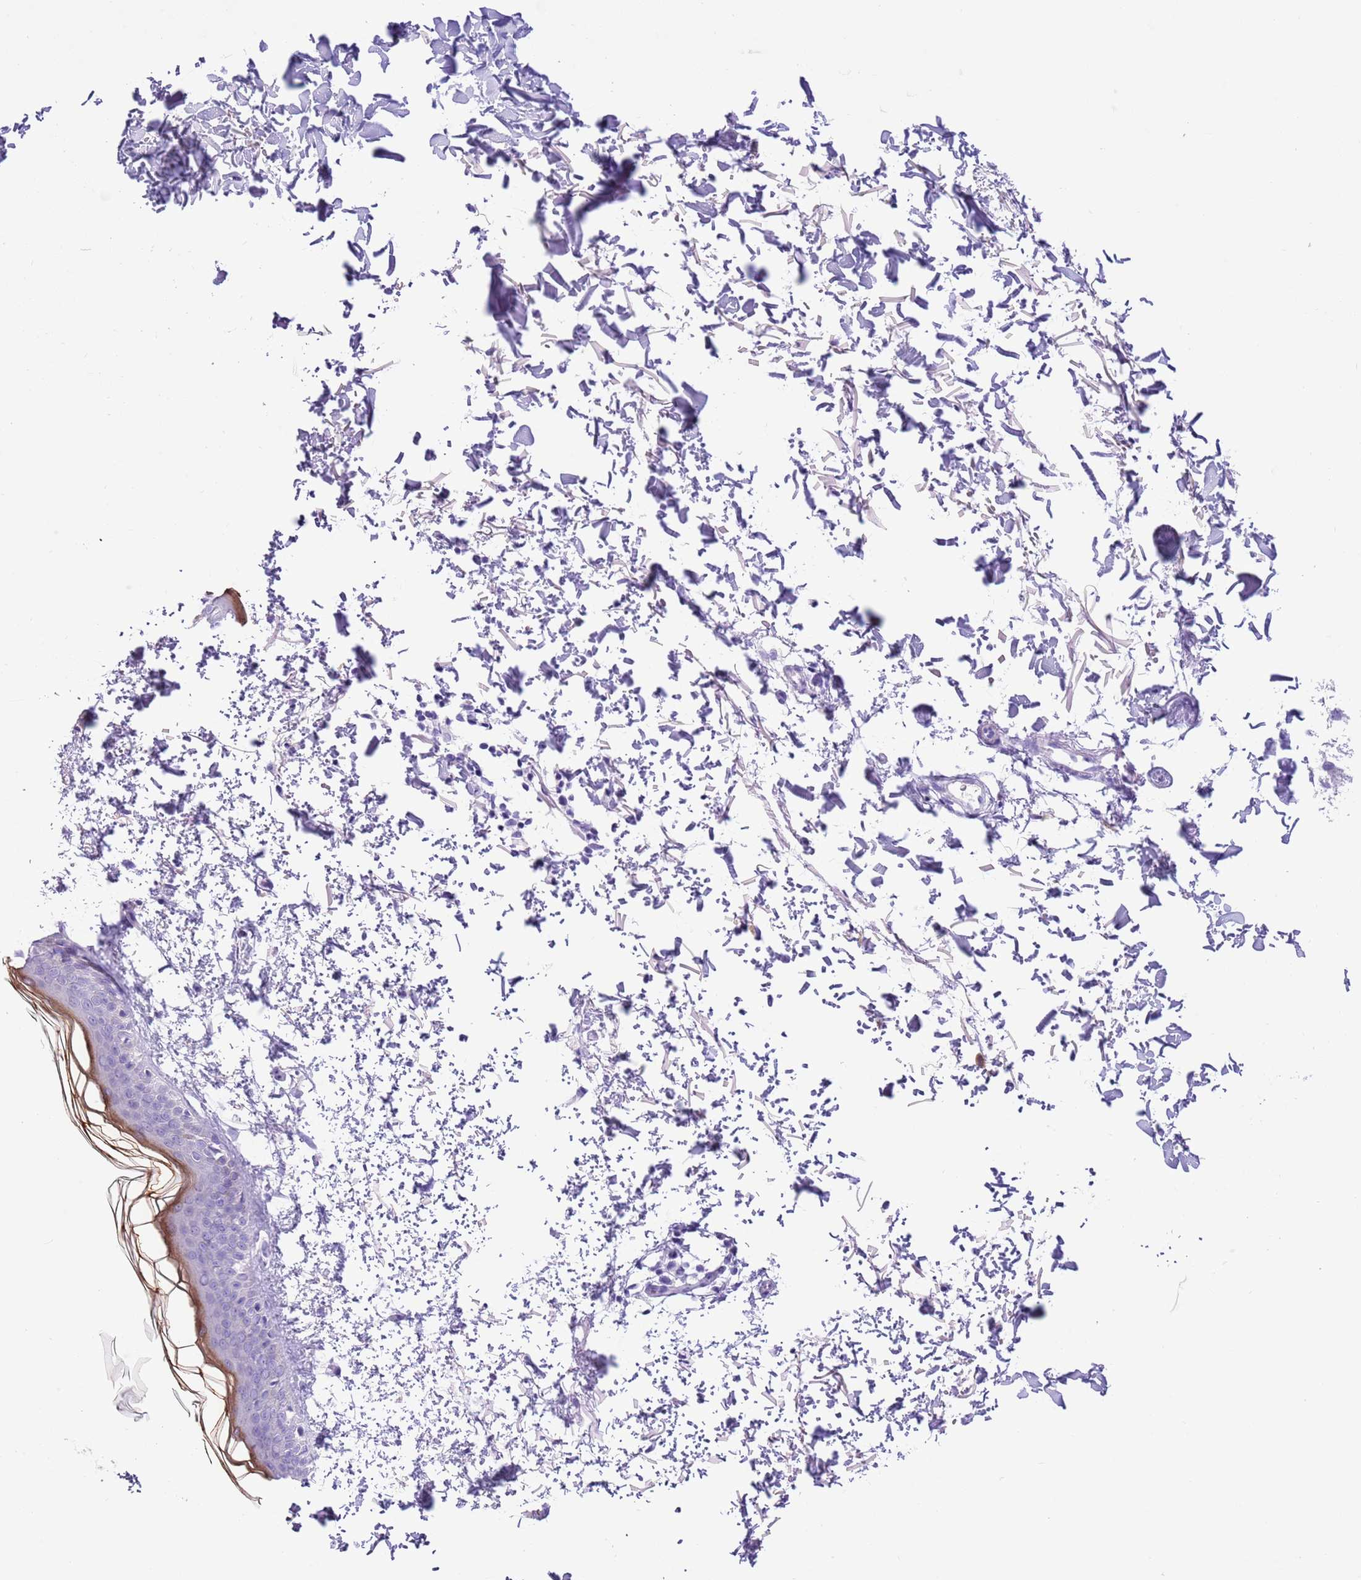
{"staining": {"intensity": "negative", "quantity": "none", "location": "none"}, "tissue": "skin", "cell_type": "Fibroblasts", "image_type": "normal", "snomed": [{"axis": "morphology", "description": "Normal tissue, NOS"}, {"axis": "topography", "description": "Skin"}], "caption": "Fibroblasts show no significant protein positivity in unremarkable skin. (DAB immunohistochemistry (IHC), high magnification).", "gene": "TBC1D10B", "patient": {"sex": "male", "age": 66}}